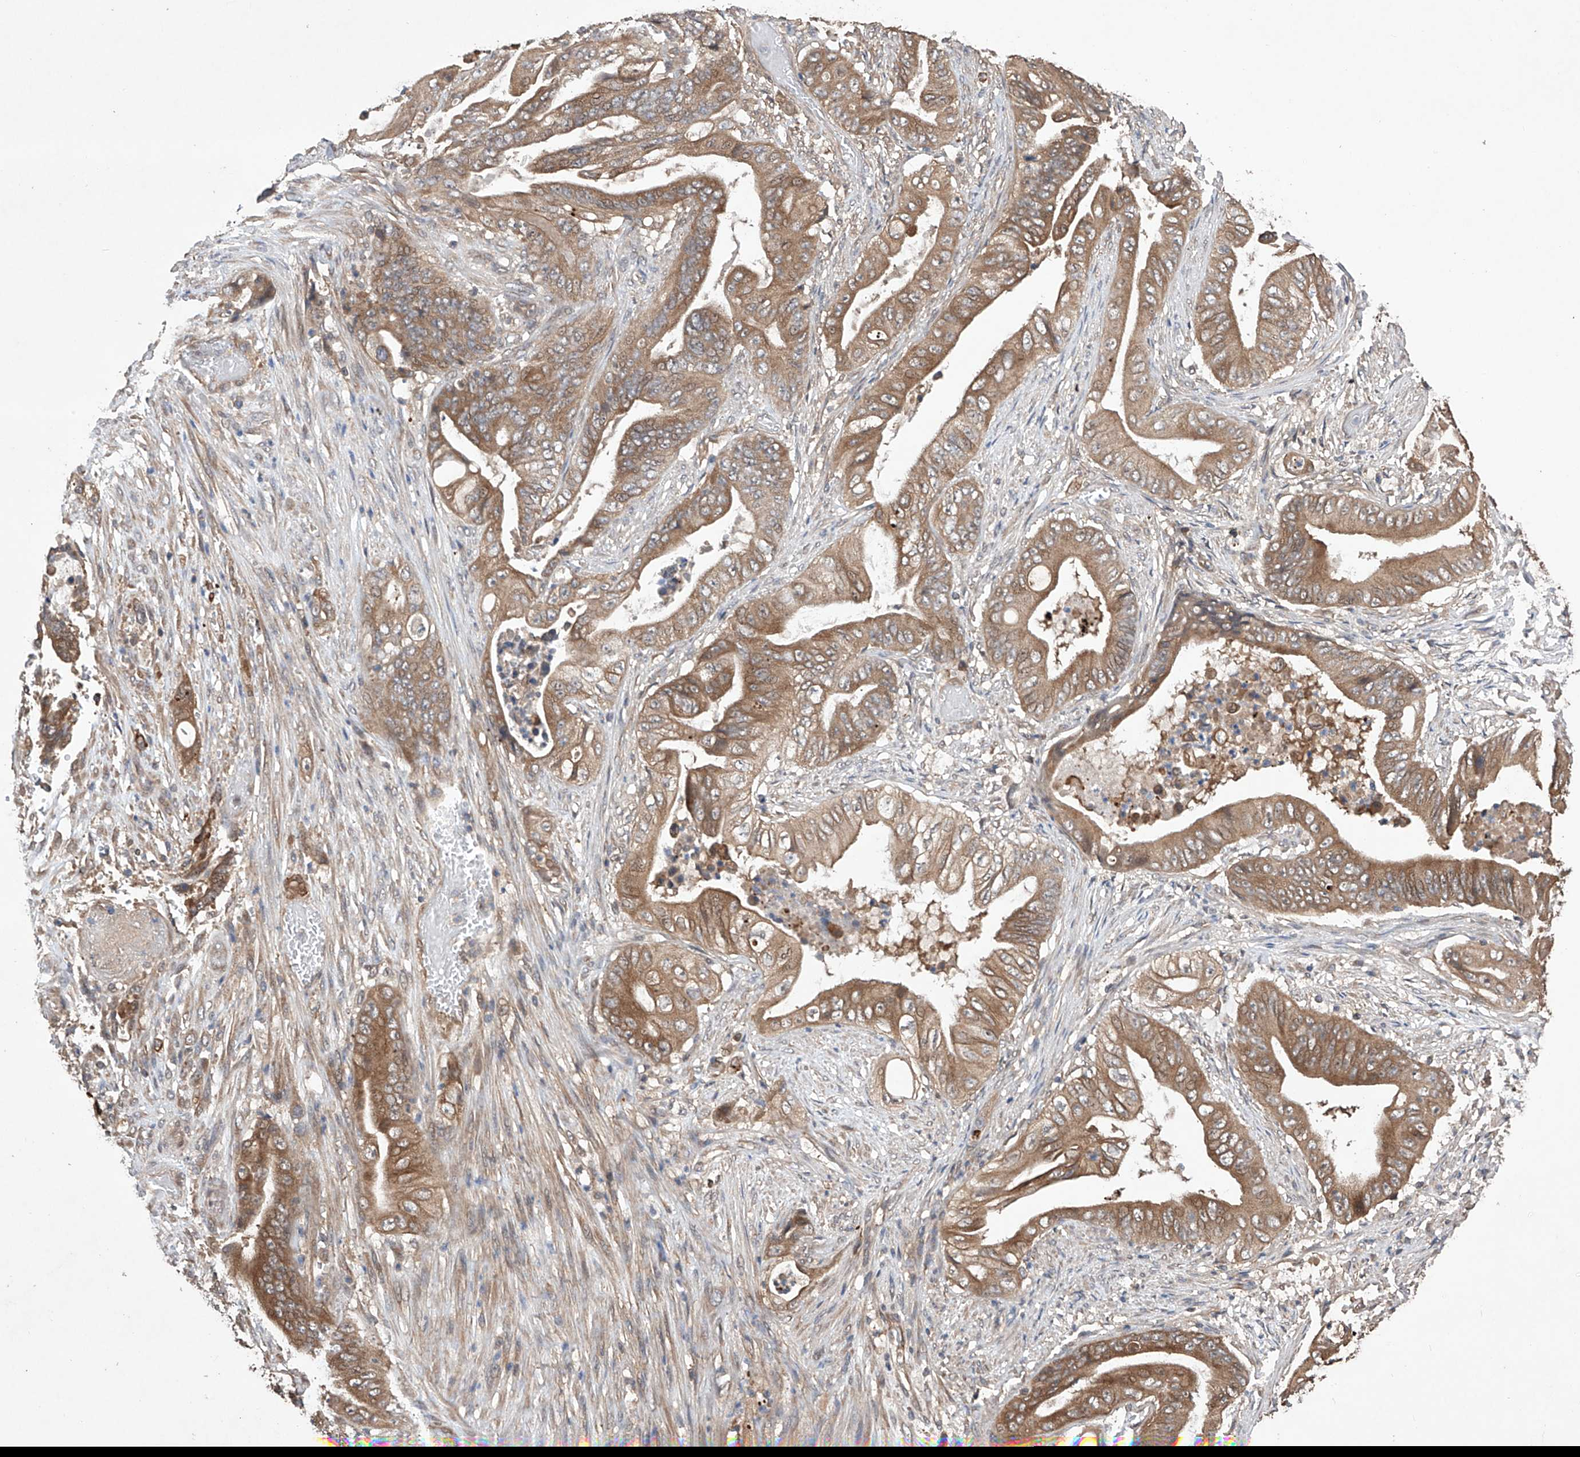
{"staining": {"intensity": "moderate", "quantity": ">75%", "location": "cytoplasmic/membranous"}, "tissue": "stomach cancer", "cell_type": "Tumor cells", "image_type": "cancer", "snomed": [{"axis": "morphology", "description": "Adenocarcinoma, NOS"}, {"axis": "topography", "description": "Stomach"}], "caption": "Immunohistochemical staining of stomach cancer reveals moderate cytoplasmic/membranous protein staining in about >75% of tumor cells.", "gene": "LURAP1", "patient": {"sex": "female", "age": 73}}